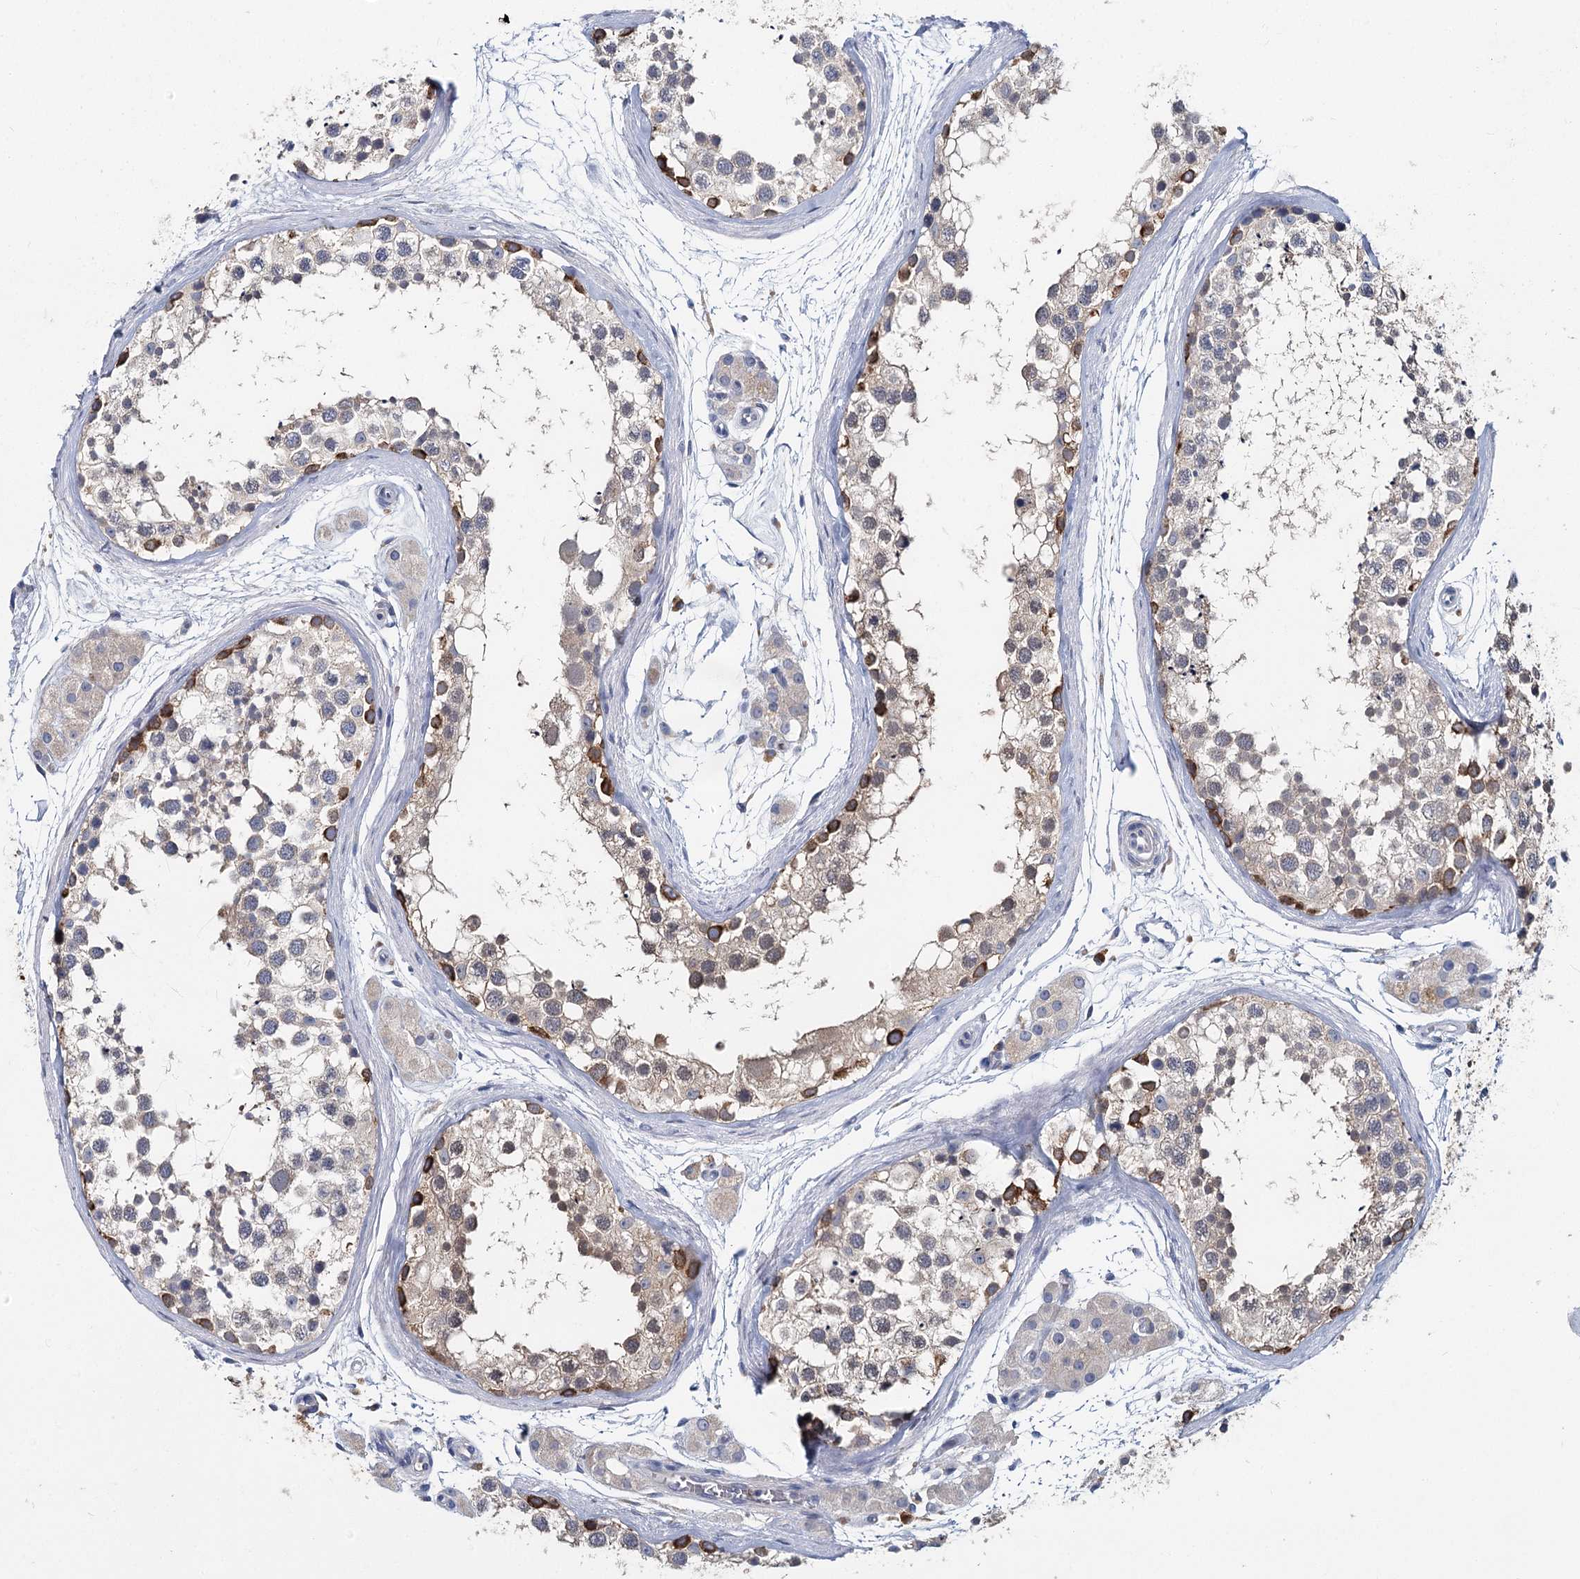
{"staining": {"intensity": "strong", "quantity": "<25%", "location": "cytoplasmic/membranous"}, "tissue": "testis", "cell_type": "Cells in seminiferous ducts", "image_type": "normal", "snomed": [{"axis": "morphology", "description": "Normal tissue, NOS"}, {"axis": "topography", "description": "Testis"}], "caption": "Immunohistochemistry (IHC) image of normal testis: testis stained using immunohistochemistry exhibits medium levels of strong protein expression localized specifically in the cytoplasmic/membranous of cells in seminiferous ducts, appearing as a cytoplasmic/membranous brown color.", "gene": "ANKRD16", "patient": {"sex": "male", "age": 56}}